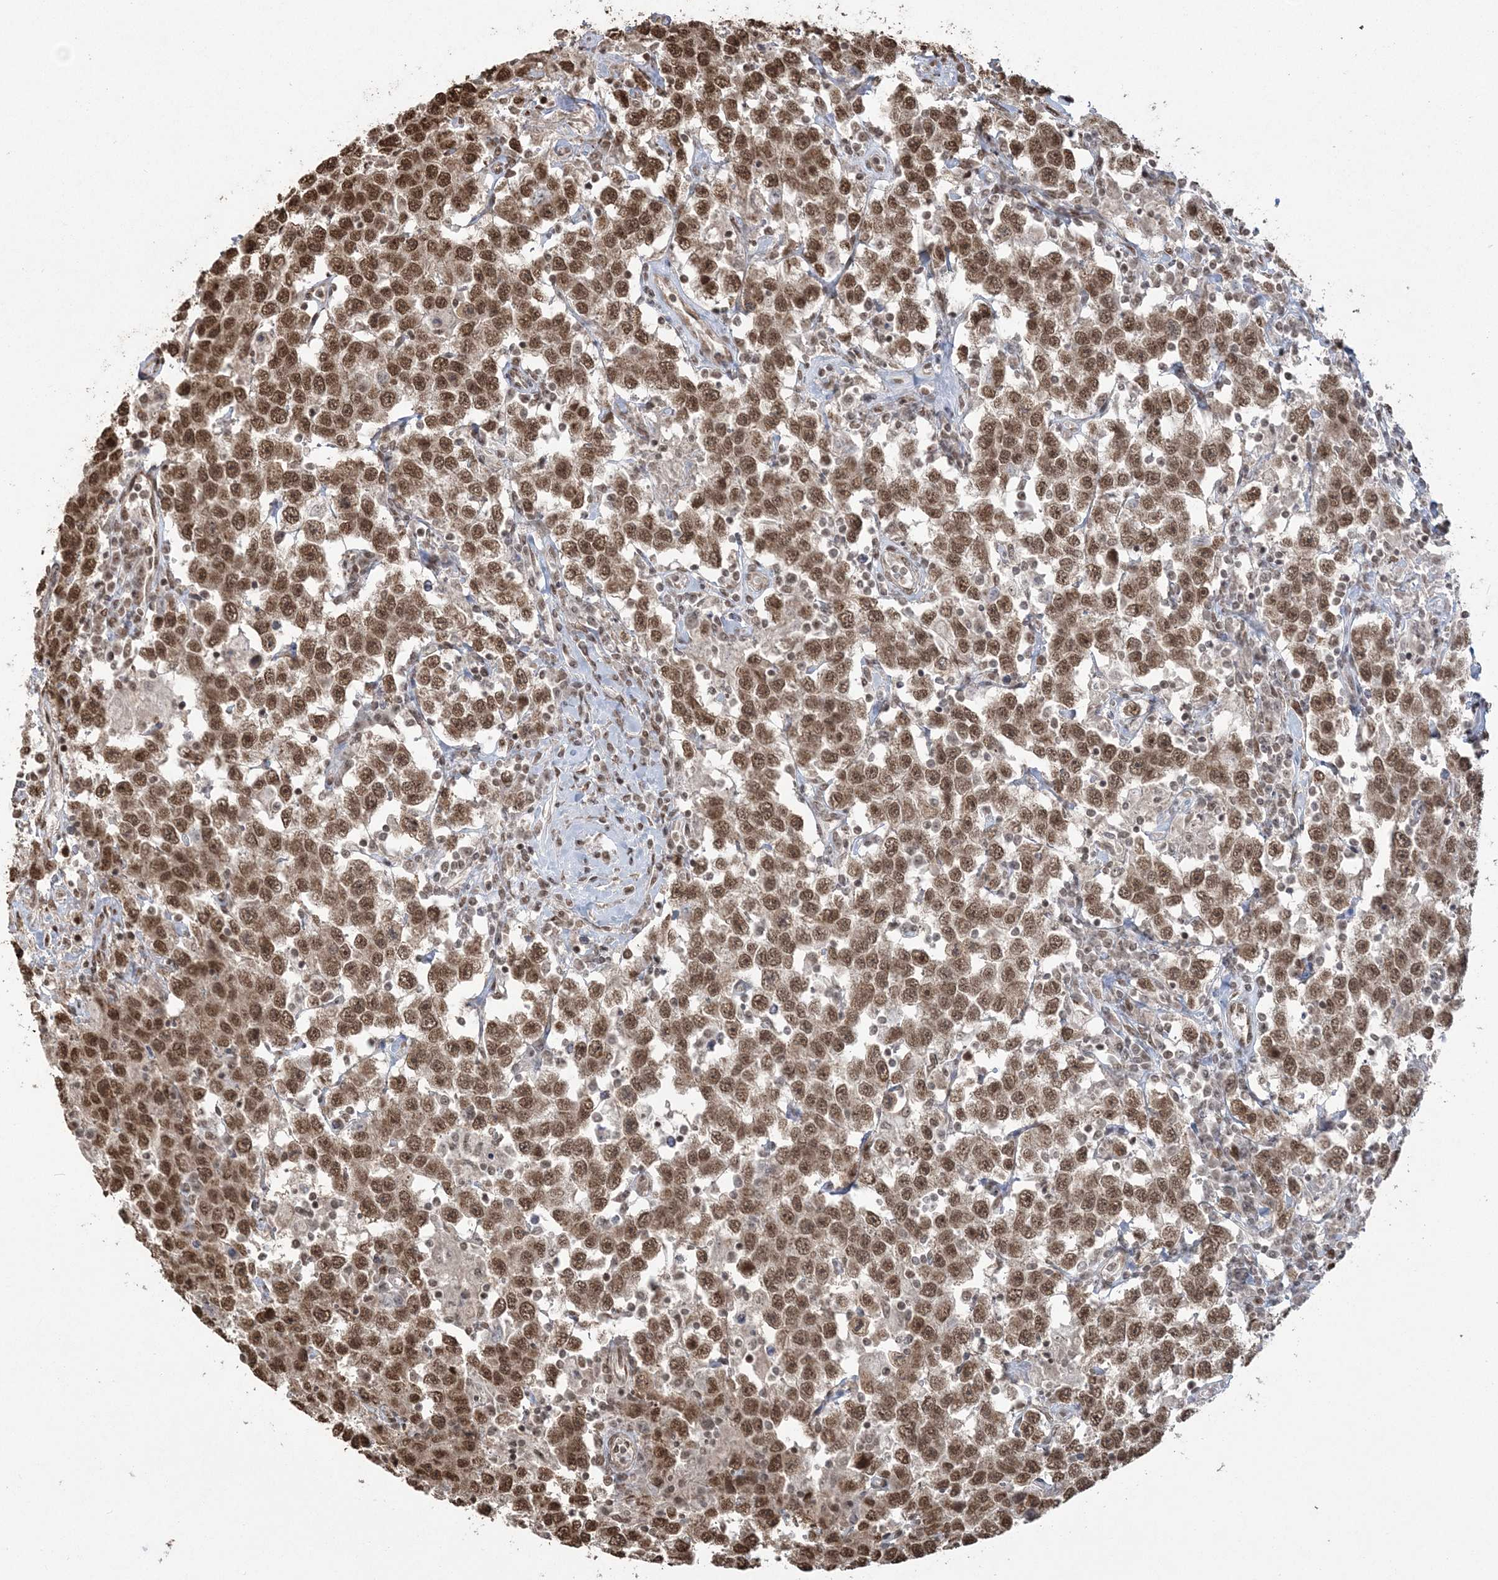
{"staining": {"intensity": "strong", "quantity": ">75%", "location": "nuclear"}, "tissue": "testis cancer", "cell_type": "Tumor cells", "image_type": "cancer", "snomed": [{"axis": "morphology", "description": "Seminoma, NOS"}, {"axis": "topography", "description": "Testis"}], "caption": "Testis seminoma stained with a protein marker displays strong staining in tumor cells.", "gene": "ZNF839", "patient": {"sex": "male", "age": 41}}